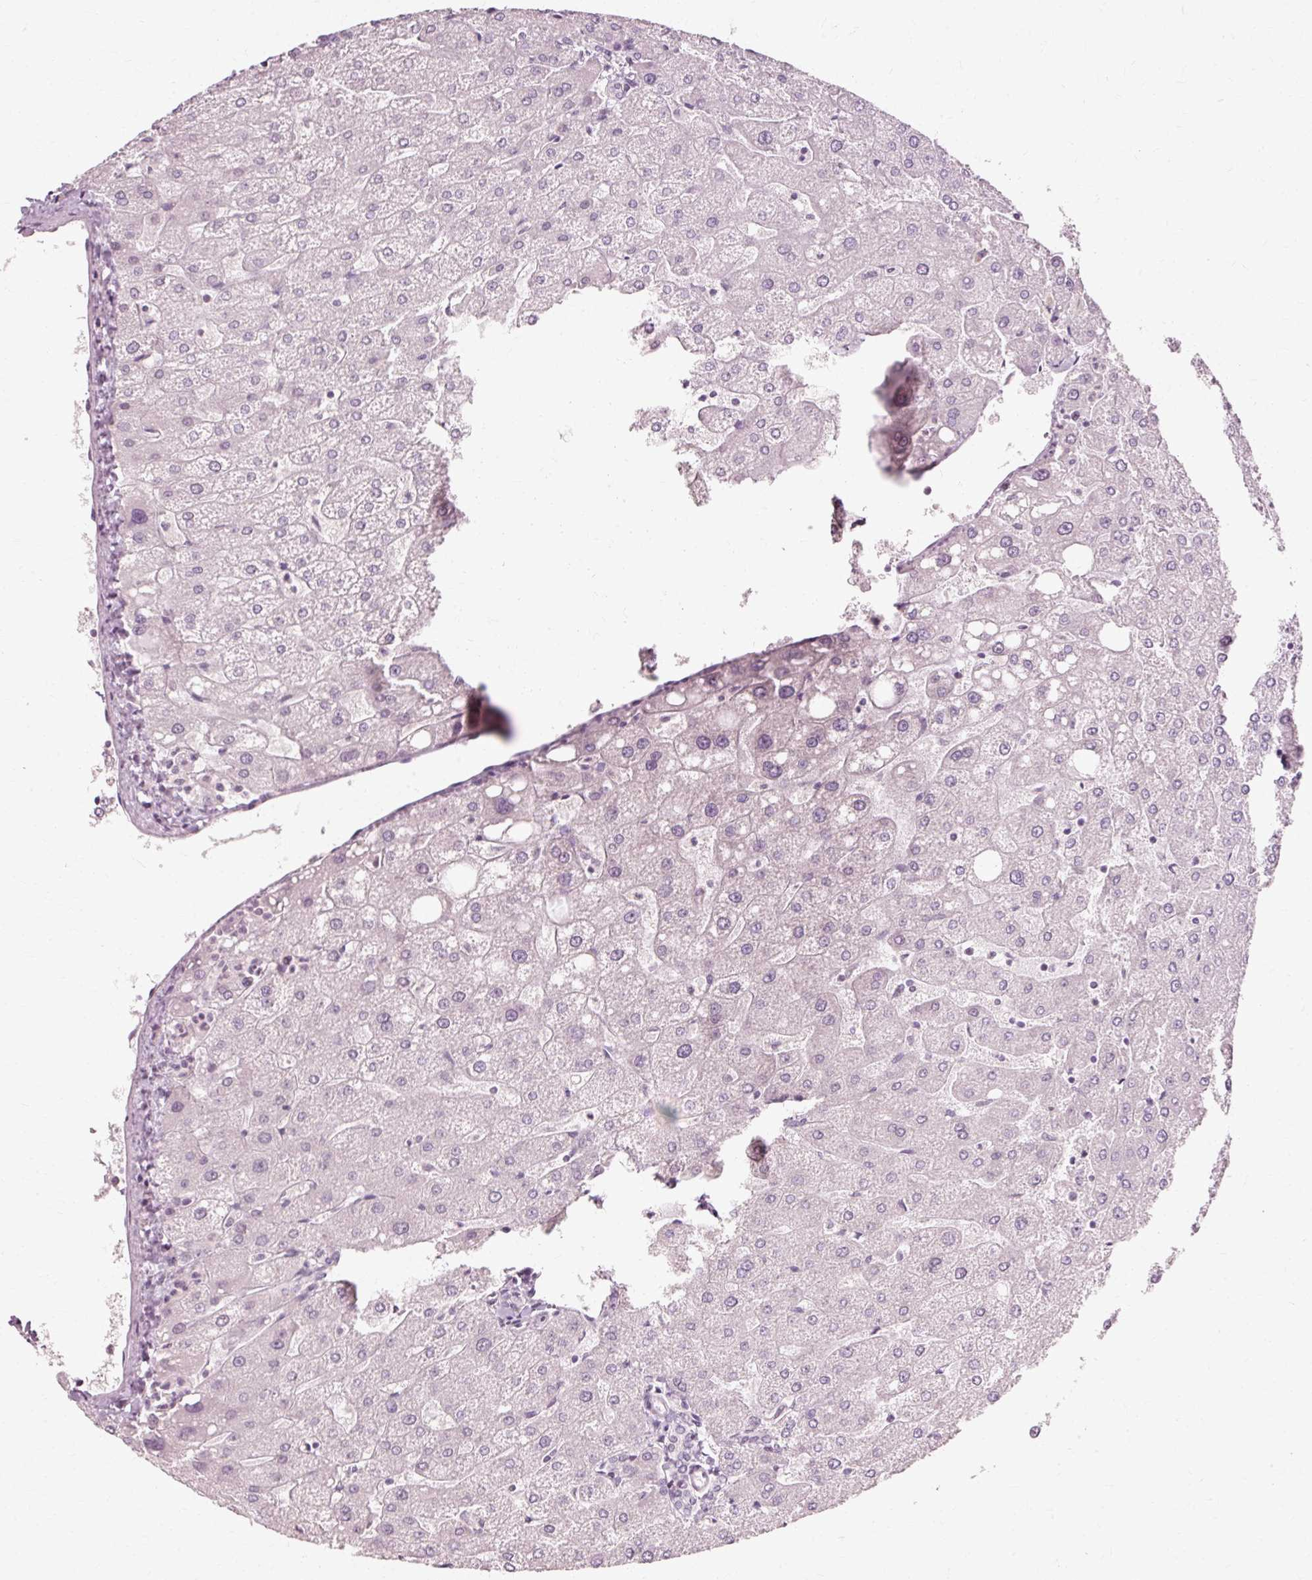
{"staining": {"intensity": "negative", "quantity": "none", "location": "none"}, "tissue": "liver", "cell_type": "Cholangiocytes", "image_type": "normal", "snomed": [{"axis": "morphology", "description": "Normal tissue, NOS"}, {"axis": "topography", "description": "Liver"}], "caption": "An image of liver stained for a protein demonstrates no brown staining in cholangiocytes.", "gene": "RGPD5", "patient": {"sex": "male", "age": 67}}